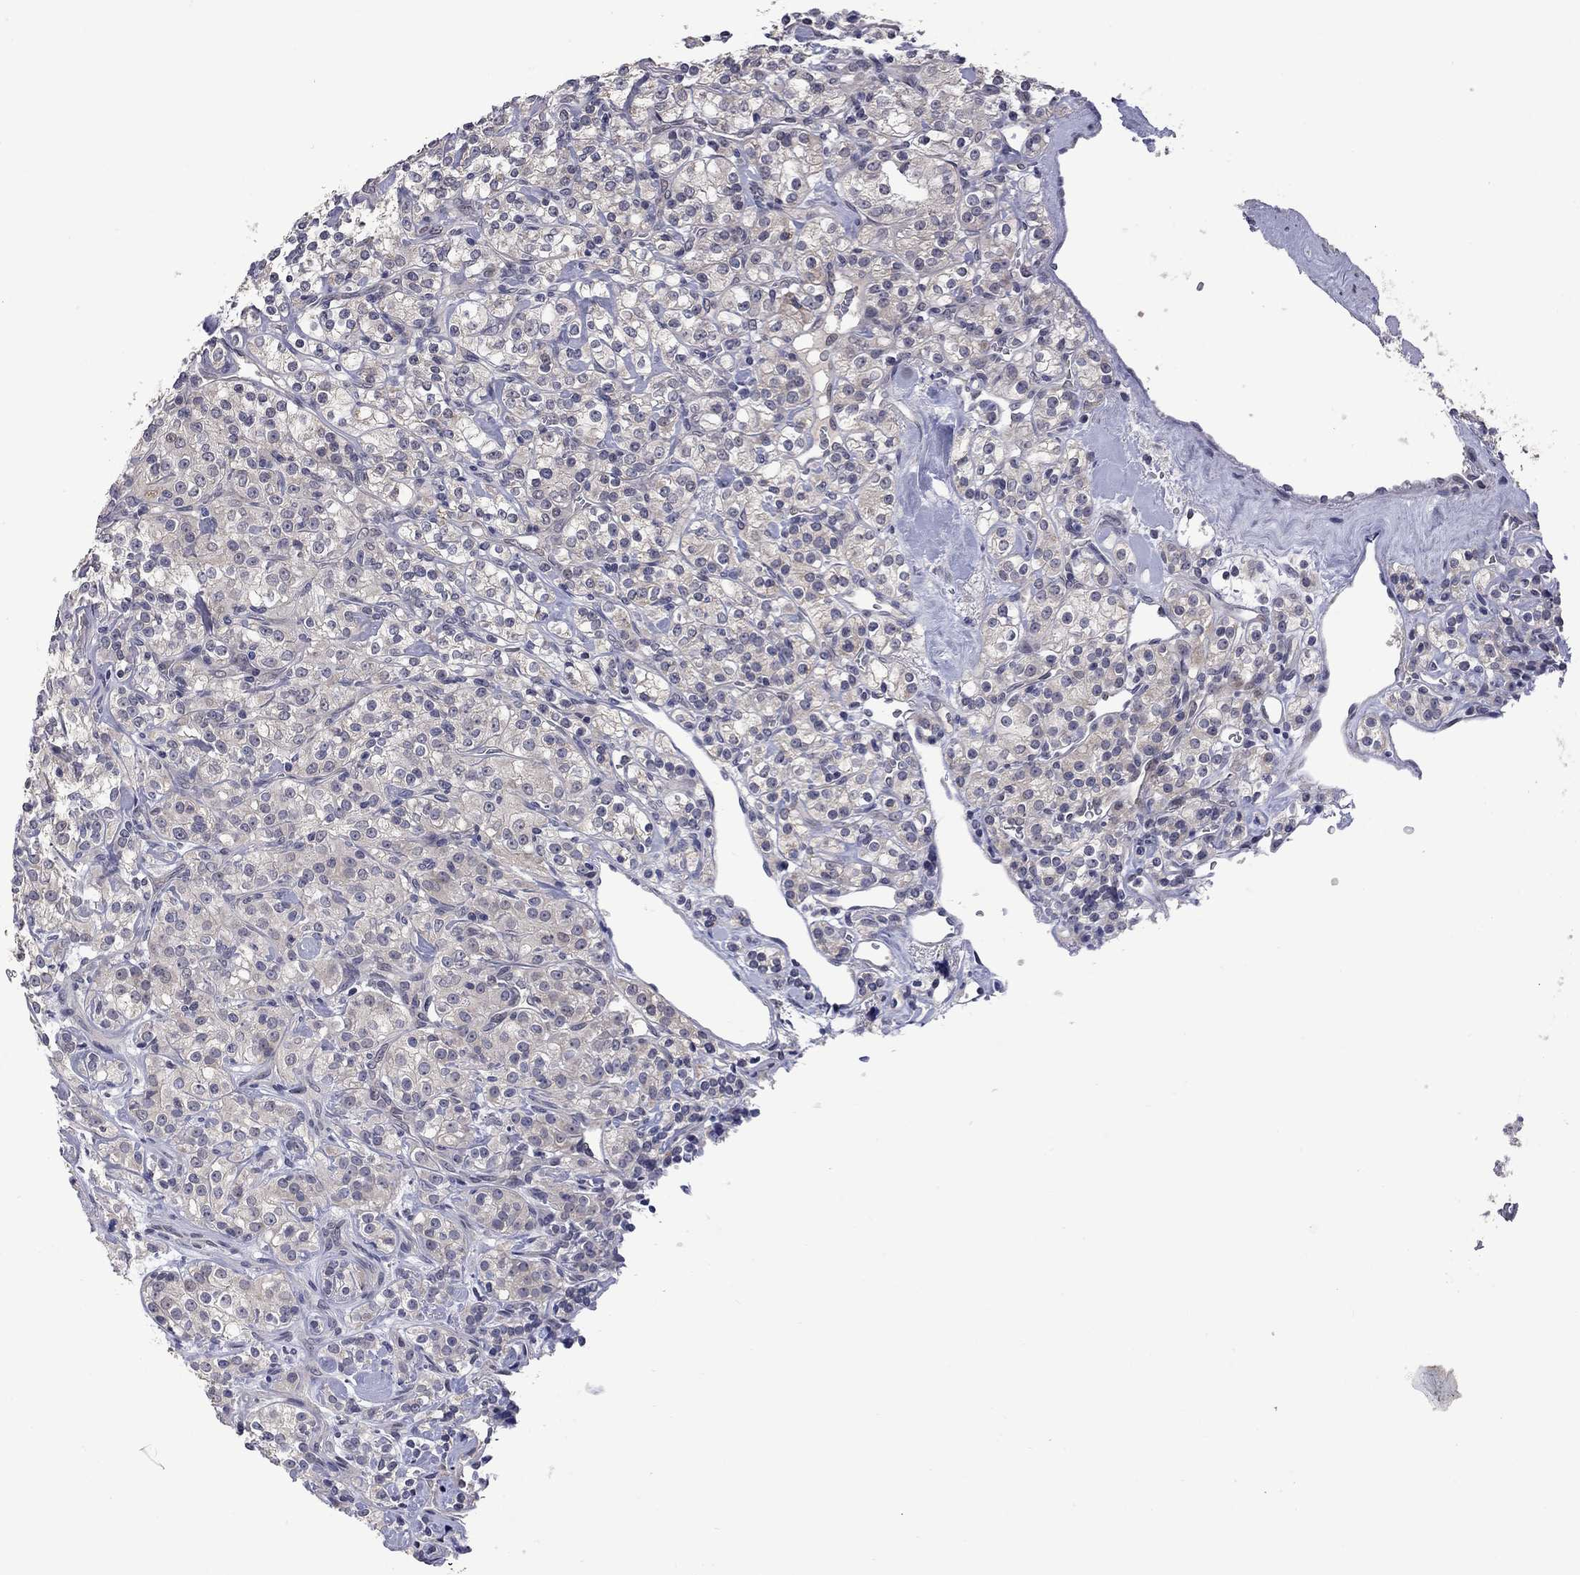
{"staining": {"intensity": "negative", "quantity": "none", "location": "none"}, "tissue": "renal cancer", "cell_type": "Tumor cells", "image_type": "cancer", "snomed": [{"axis": "morphology", "description": "Adenocarcinoma, NOS"}, {"axis": "topography", "description": "Kidney"}], "caption": "This is an immunohistochemistry image of human renal adenocarcinoma. There is no positivity in tumor cells.", "gene": "FABP12", "patient": {"sex": "male", "age": 77}}